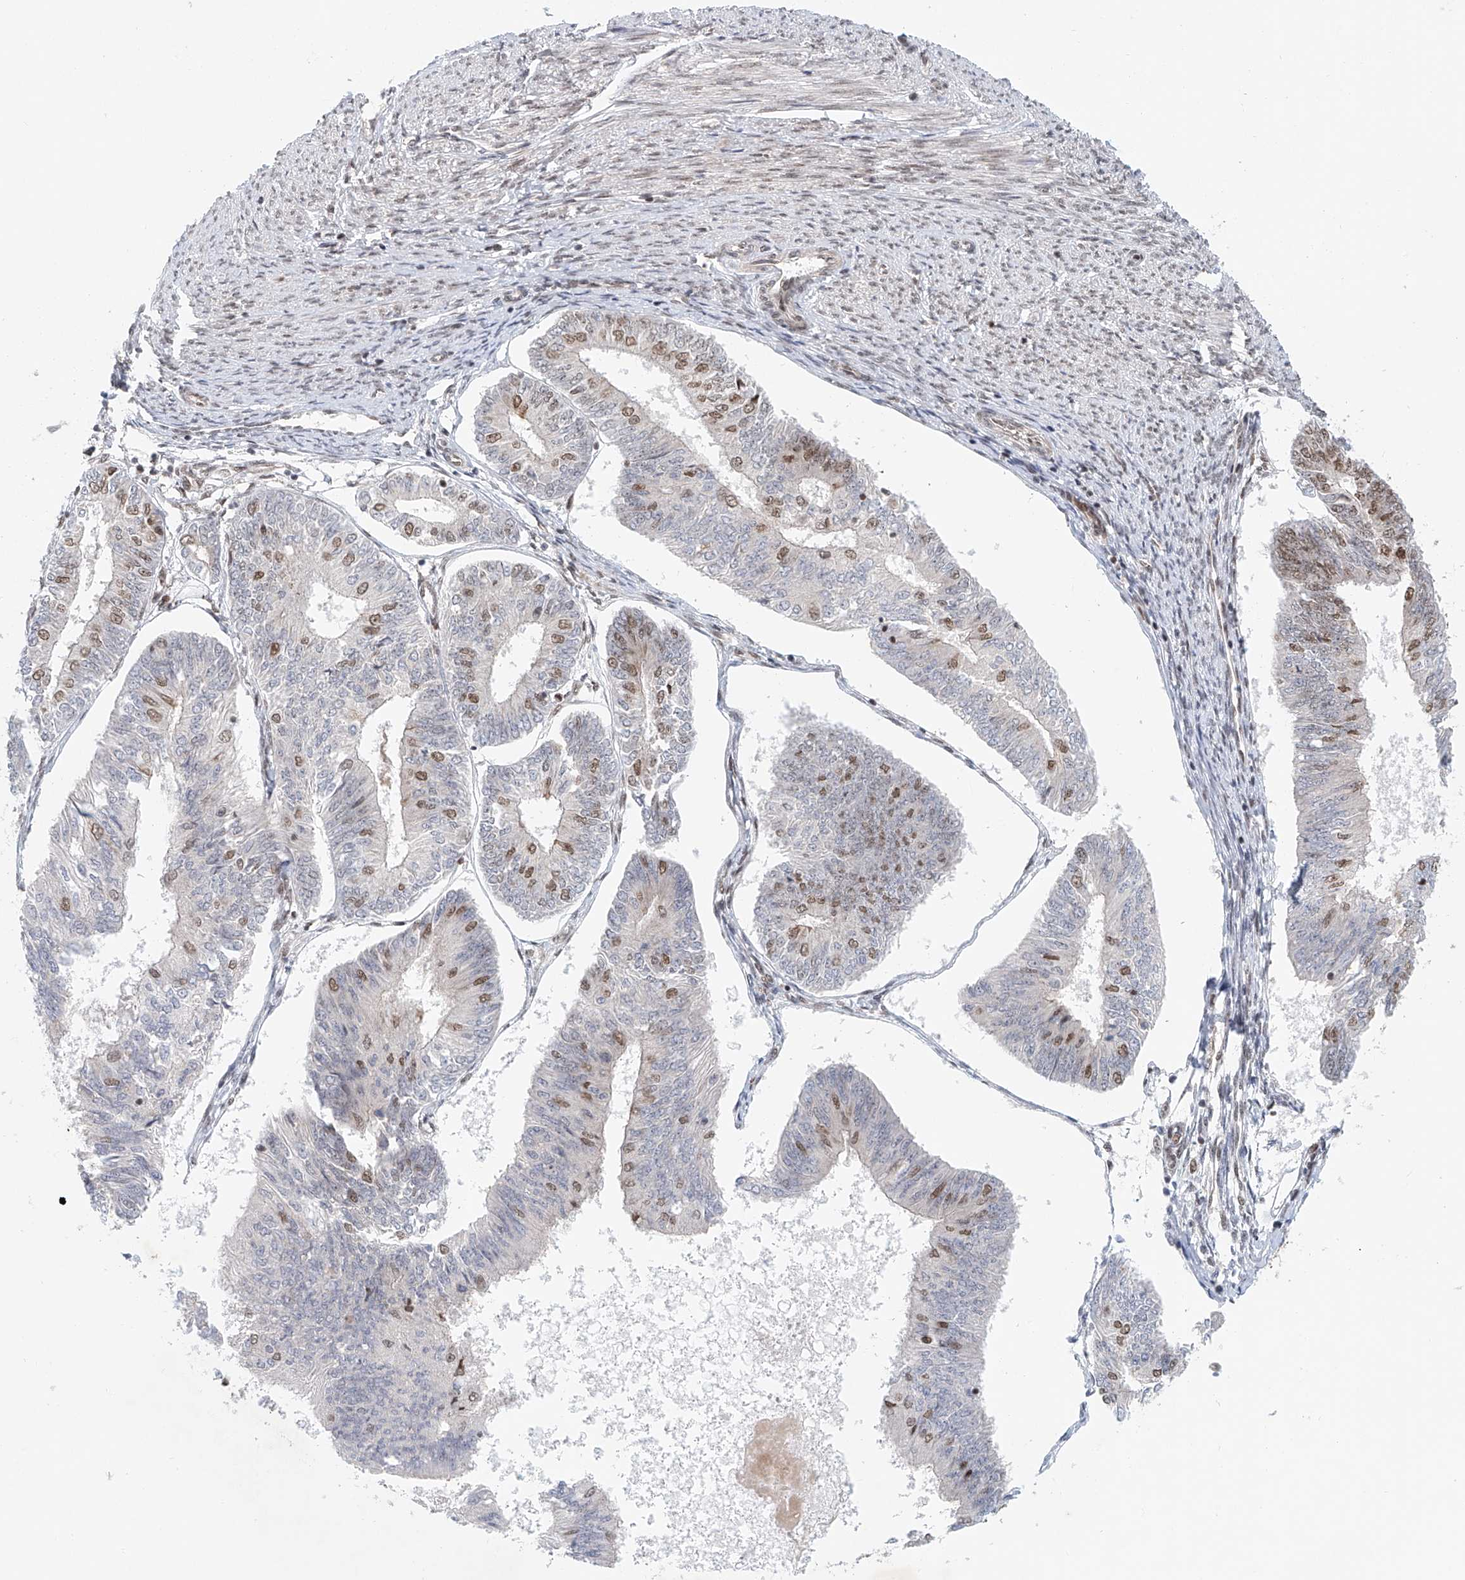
{"staining": {"intensity": "moderate", "quantity": "<25%", "location": "nuclear"}, "tissue": "endometrial cancer", "cell_type": "Tumor cells", "image_type": "cancer", "snomed": [{"axis": "morphology", "description": "Adenocarcinoma, NOS"}, {"axis": "topography", "description": "Endometrium"}], "caption": "Immunohistochemical staining of human adenocarcinoma (endometrial) shows low levels of moderate nuclear positivity in approximately <25% of tumor cells. (IHC, brightfield microscopy, high magnification).", "gene": "ZNF470", "patient": {"sex": "female", "age": 58}}